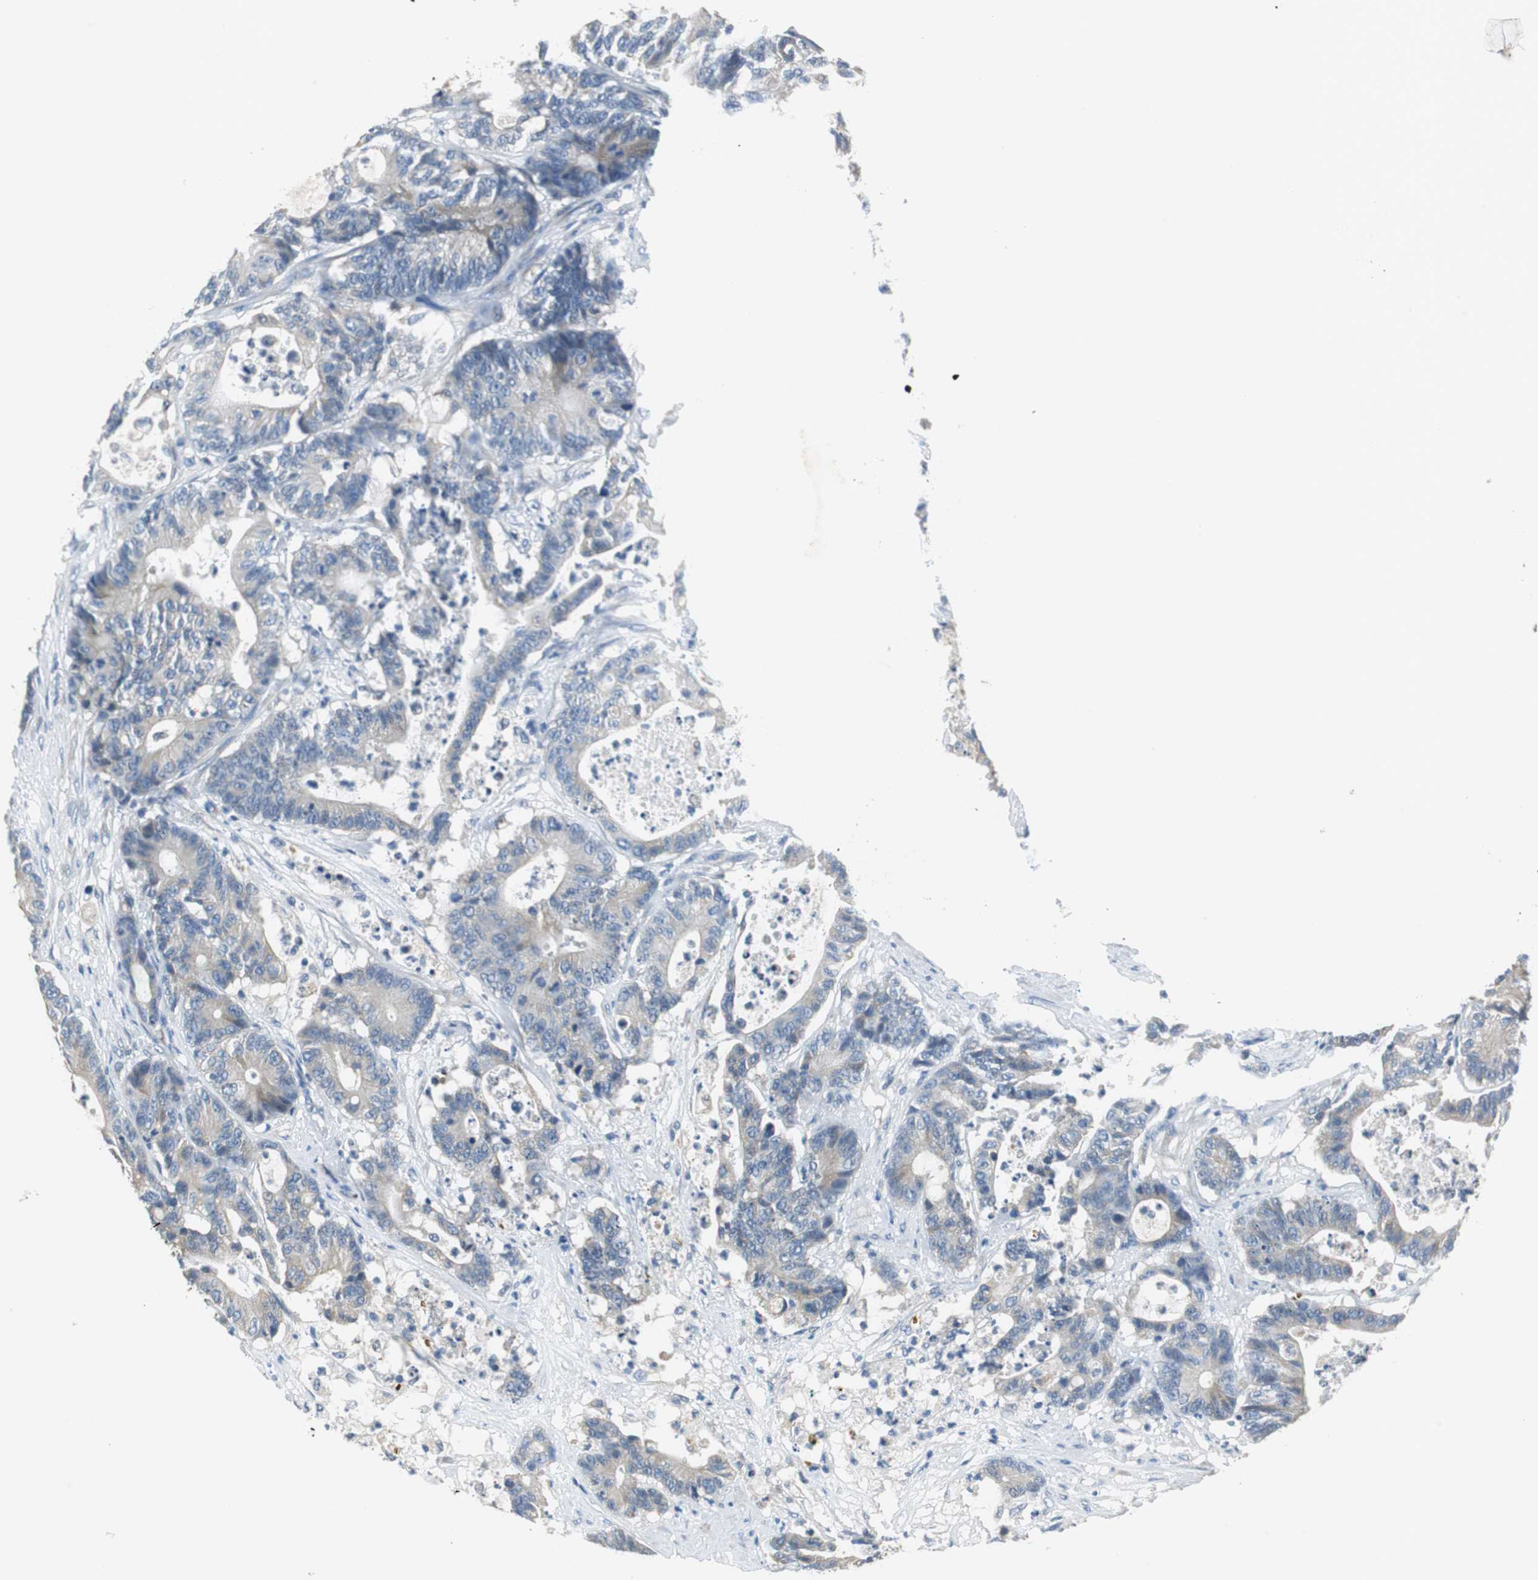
{"staining": {"intensity": "weak", "quantity": "<25%", "location": "cytoplasmic/membranous"}, "tissue": "colorectal cancer", "cell_type": "Tumor cells", "image_type": "cancer", "snomed": [{"axis": "morphology", "description": "Adenocarcinoma, NOS"}, {"axis": "topography", "description": "Colon"}], "caption": "DAB immunohistochemical staining of colorectal cancer (adenocarcinoma) exhibits no significant staining in tumor cells.", "gene": "FADS2", "patient": {"sex": "female", "age": 84}}